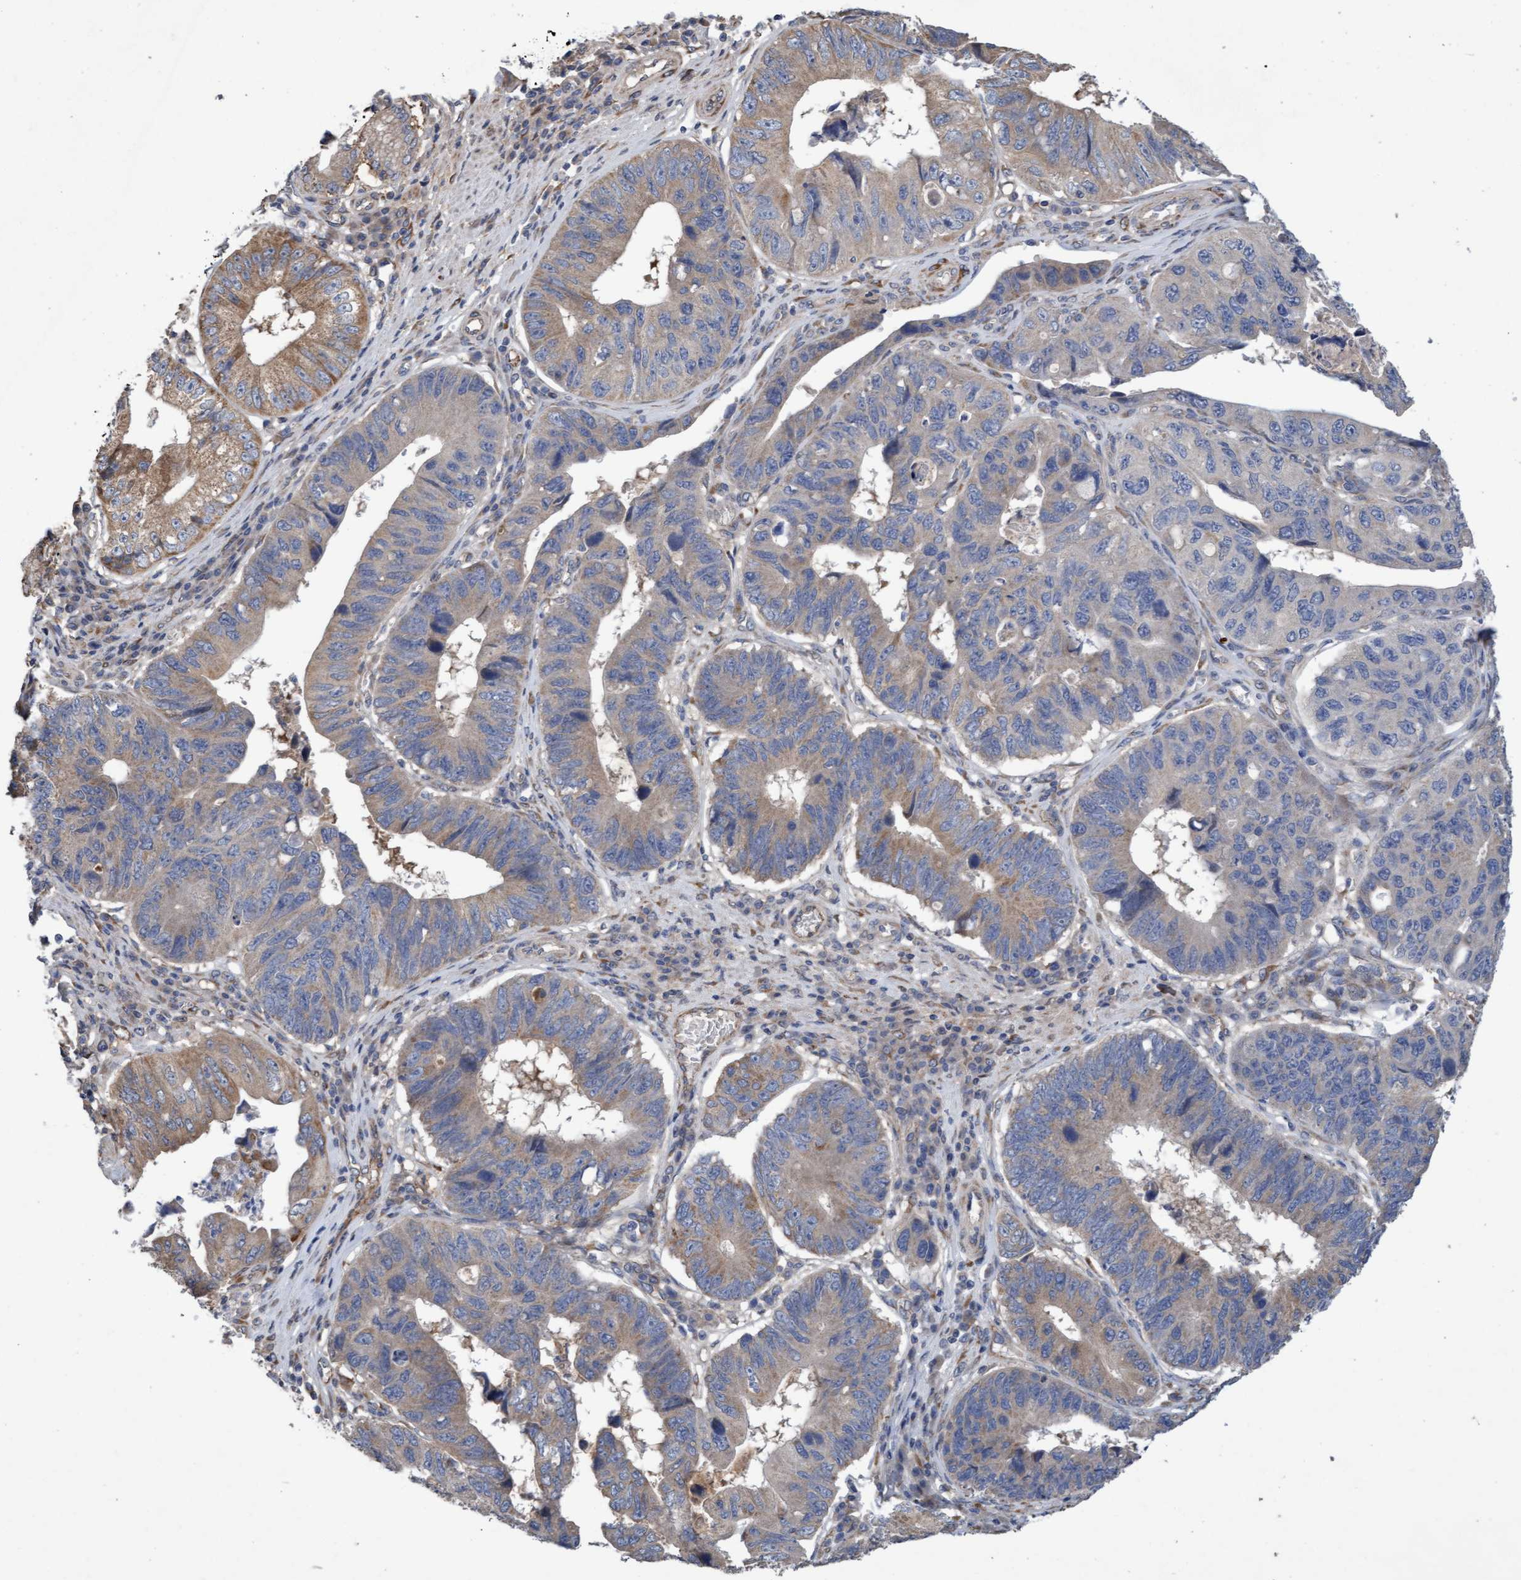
{"staining": {"intensity": "weak", "quantity": ">75%", "location": "cytoplasmic/membranous"}, "tissue": "stomach cancer", "cell_type": "Tumor cells", "image_type": "cancer", "snomed": [{"axis": "morphology", "description": "Adenocarcinoma, NOS"}, {"axis": "topography", "description": "Stomach"}], "caption": "A low amount of weak cytoplasmic/membranous expression is seen in about >75% of tumor cells in stomach cancer (adenocarcinoma) tissue.", "gene": "DDHD2", "patient": {"sex": "male", "age": 59}}